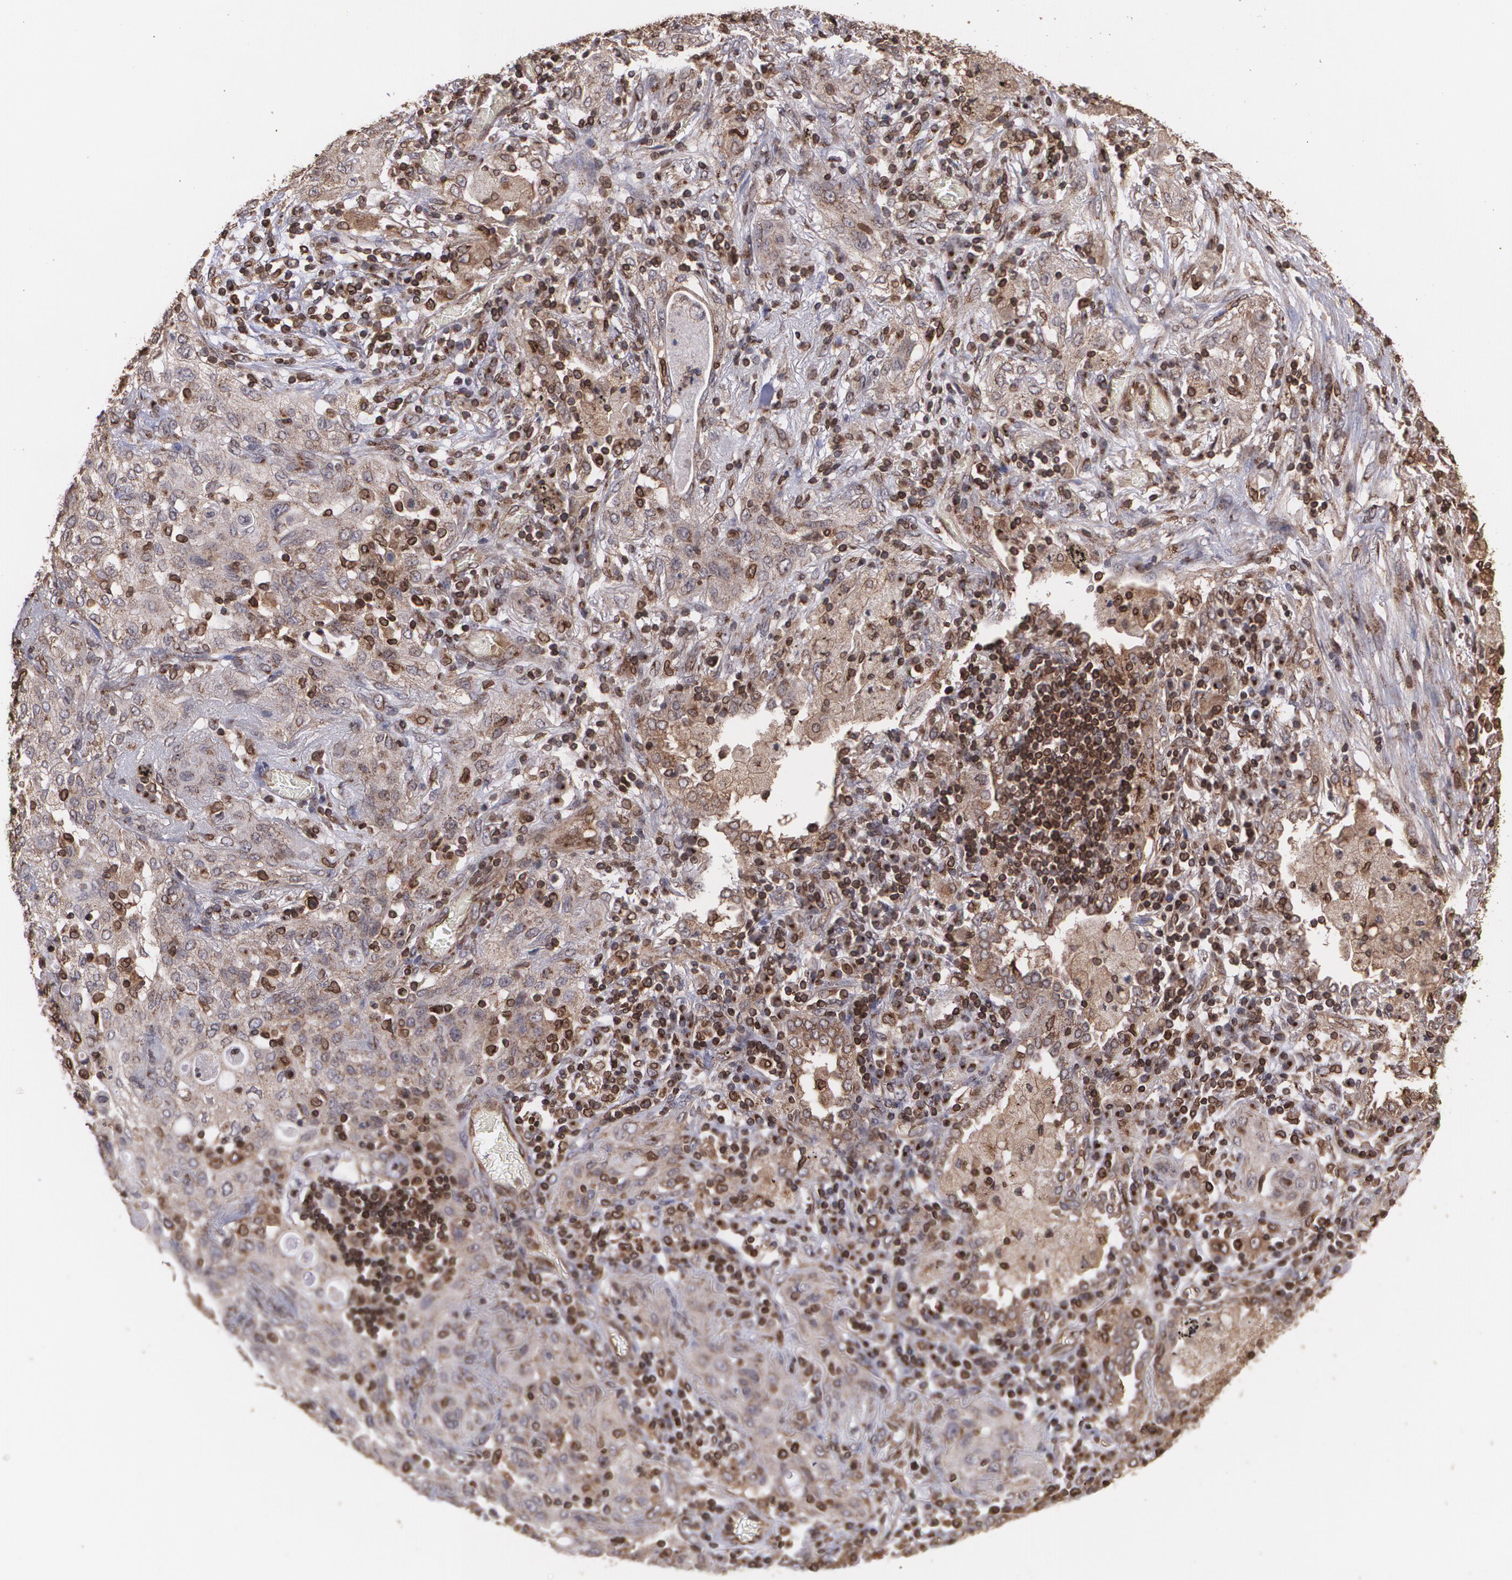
{"staining": {"intensity": "weak", "quantity": "25%-75%", "location": "cytoplasmic/membranous"}, "tissue": "lung cancer", "cell_type": "Tumor cells", "image_type": "cancer", "snomed": [{"axis": "morphology", "description": "Squamous cell carcinoma, NOS"}, {"axis": "topography", "description": "Lung"}], "caption": "Brown immunohistochemical staining in lung squamous cell carcinoma displays weak cytoplasmic/membranous positivity in approximately 25%-75% of tumor cells.", "gene": "TRIP11", "patient": {"sex": "female", "age": 47}}